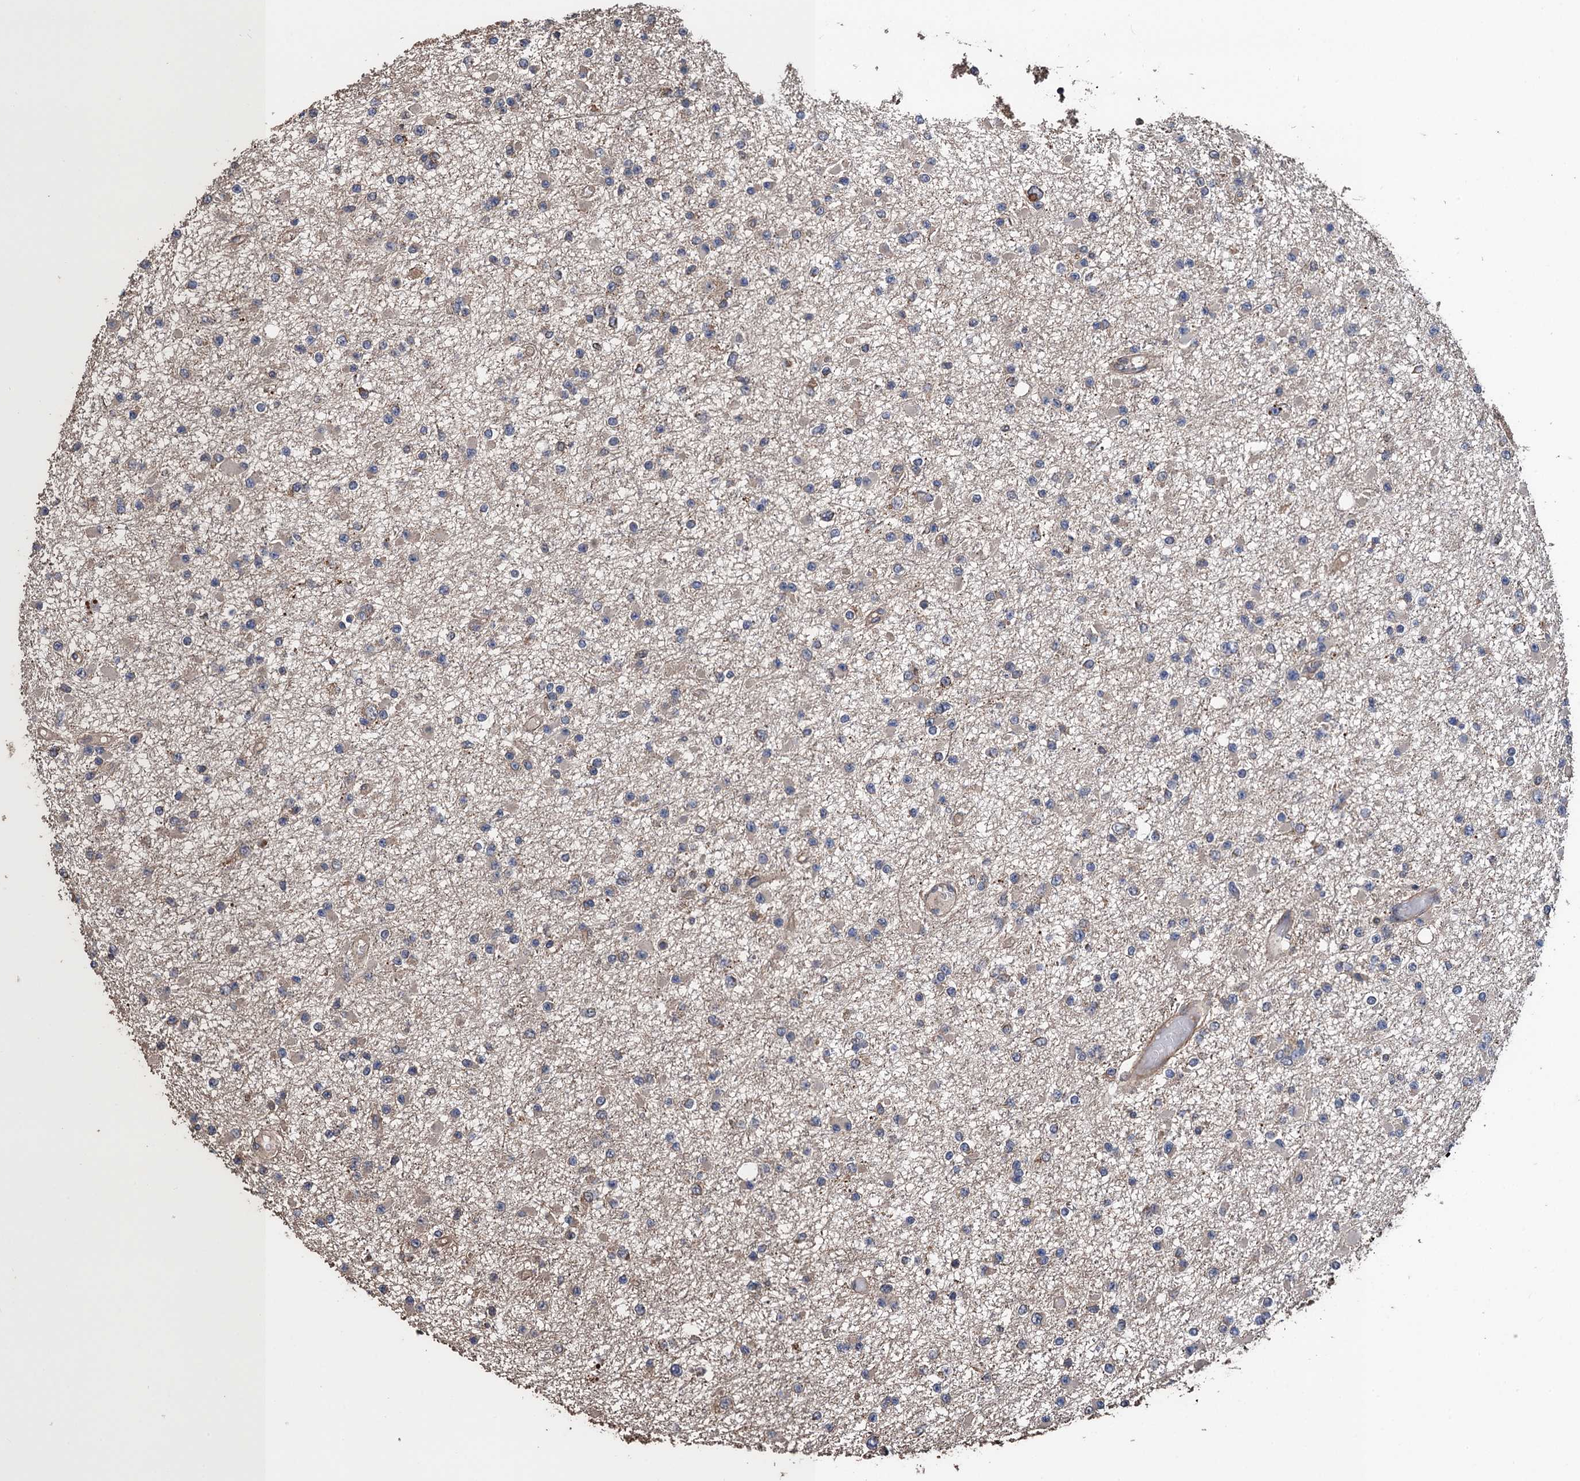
{"staining": {"intensity": "negative", "quantity": "none", "location": "none"}, "tissue": "glioma", "cell_type": "Tumor cells", "image_type": "cancer", "snomed": [{"axis": "morphology", "description": "Glioma, malignant, Low grade"}, {"axis": "topography", "description": "Brain"}], "caption": "Immunohistochemistry (IHC) histopathology image of malignant glioma (low-grade) stained for a protein (brown), which exhibits no expression in tumor cells. (DAB (3,3'-diaminobenzidine) immunohistochemistry with hematoxylin counter stain).", "gene": "PPP4R1", "patient": {"sex": "female", "age": 22}}